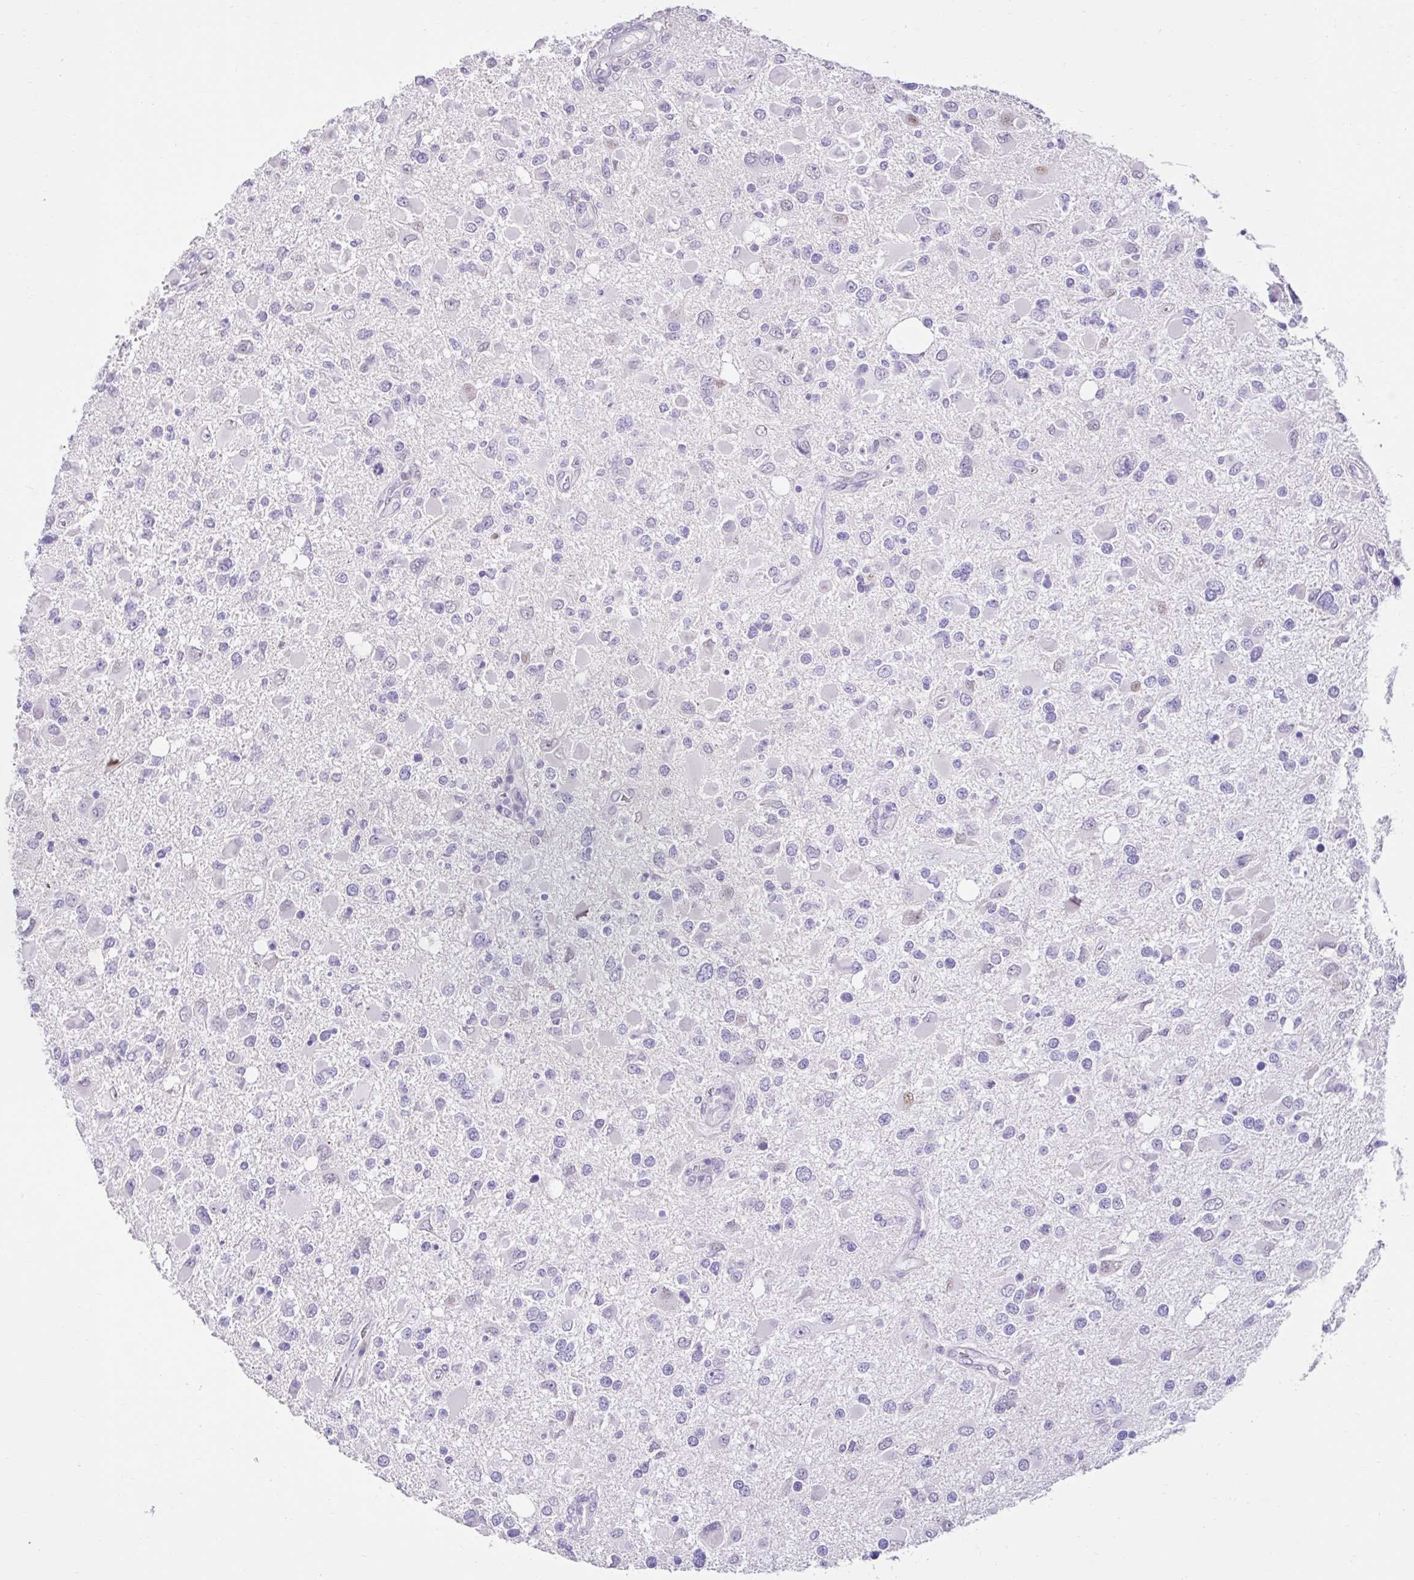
{"staining": {"intensity": "negative", "quantity": "none", "location": "none"}, "tissue": "glioma", "cell_type": "Tumor cells", "image_type": "cancer", "snomed": [{"axis": "morphology", "description": "Glioma, malignant, High grade"}, {"axis": "topography", "description": "Brain"}], "caption": "DAB (3,3'-diaminobenzidine) immunohistochemical staining of human high-grade glioma (malignant) reveals no significant staining in tumor cells.", "gene": "NHLH2", "patient": {"sex": "male", "age": 53}}